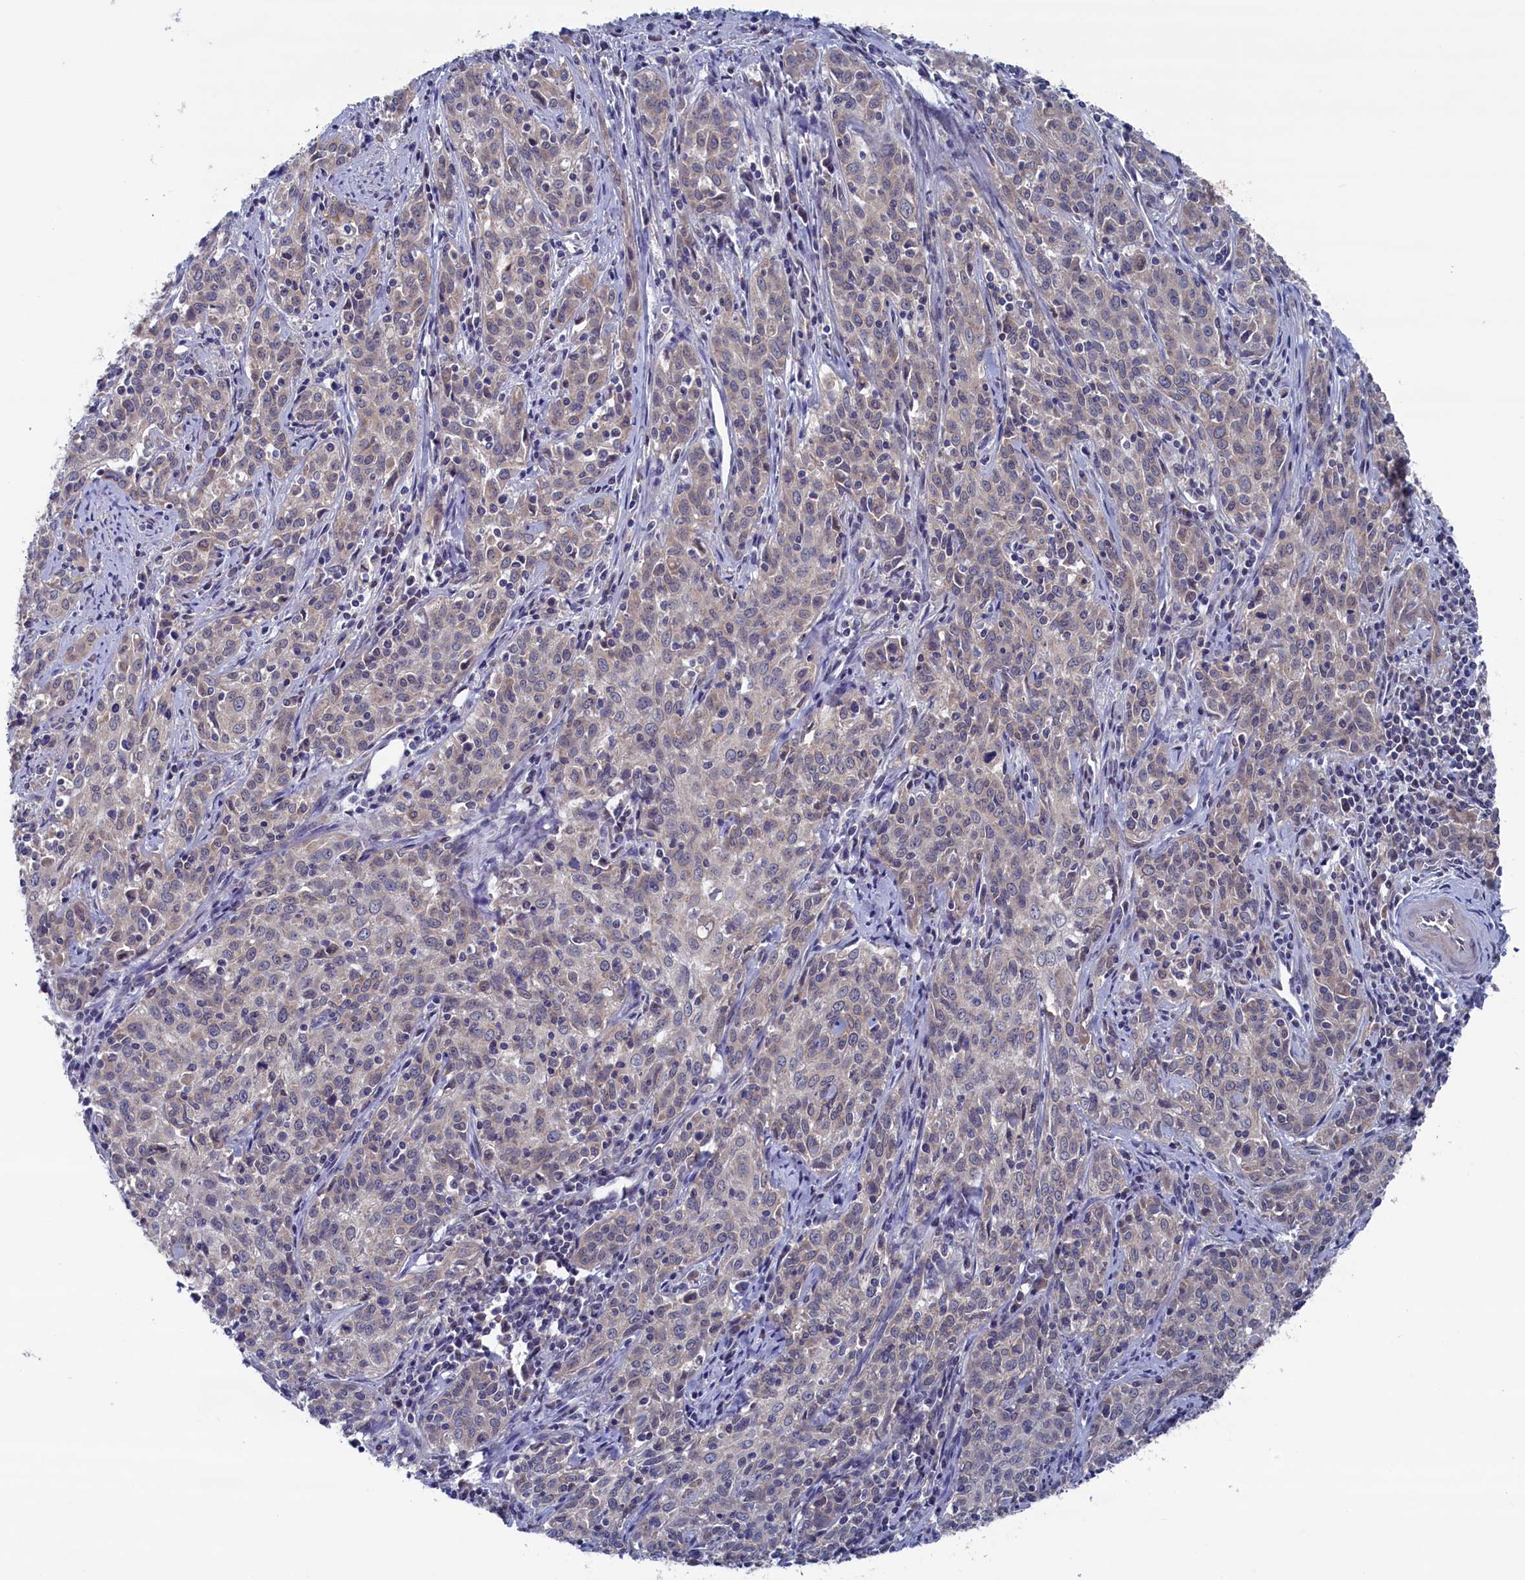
{"staining": {"intensity": "weak", "quantity": "25%-75%", "location": "cytoplasmic/membranous"}, "tissue": "cervical cancer", "cell_type": "Tumor cells", "image_type": "cancer", "snomed": [{"axis": "morphology", "description": "Squamous cell carcinoma, NOS"}, {"axis": "topography", "description": "Cervix"}], "caption": "Immunohistochemical staining of human cervical squamous cell carcinoma displays low levels of weak cytoplasmic/membranous staining in about 25%-75% of tumor cells. (DAB = brown stain, brightfield microscopy at high magnification).", "gene": "SPATA13", "patient": {"sex": "female", "age": 57}}